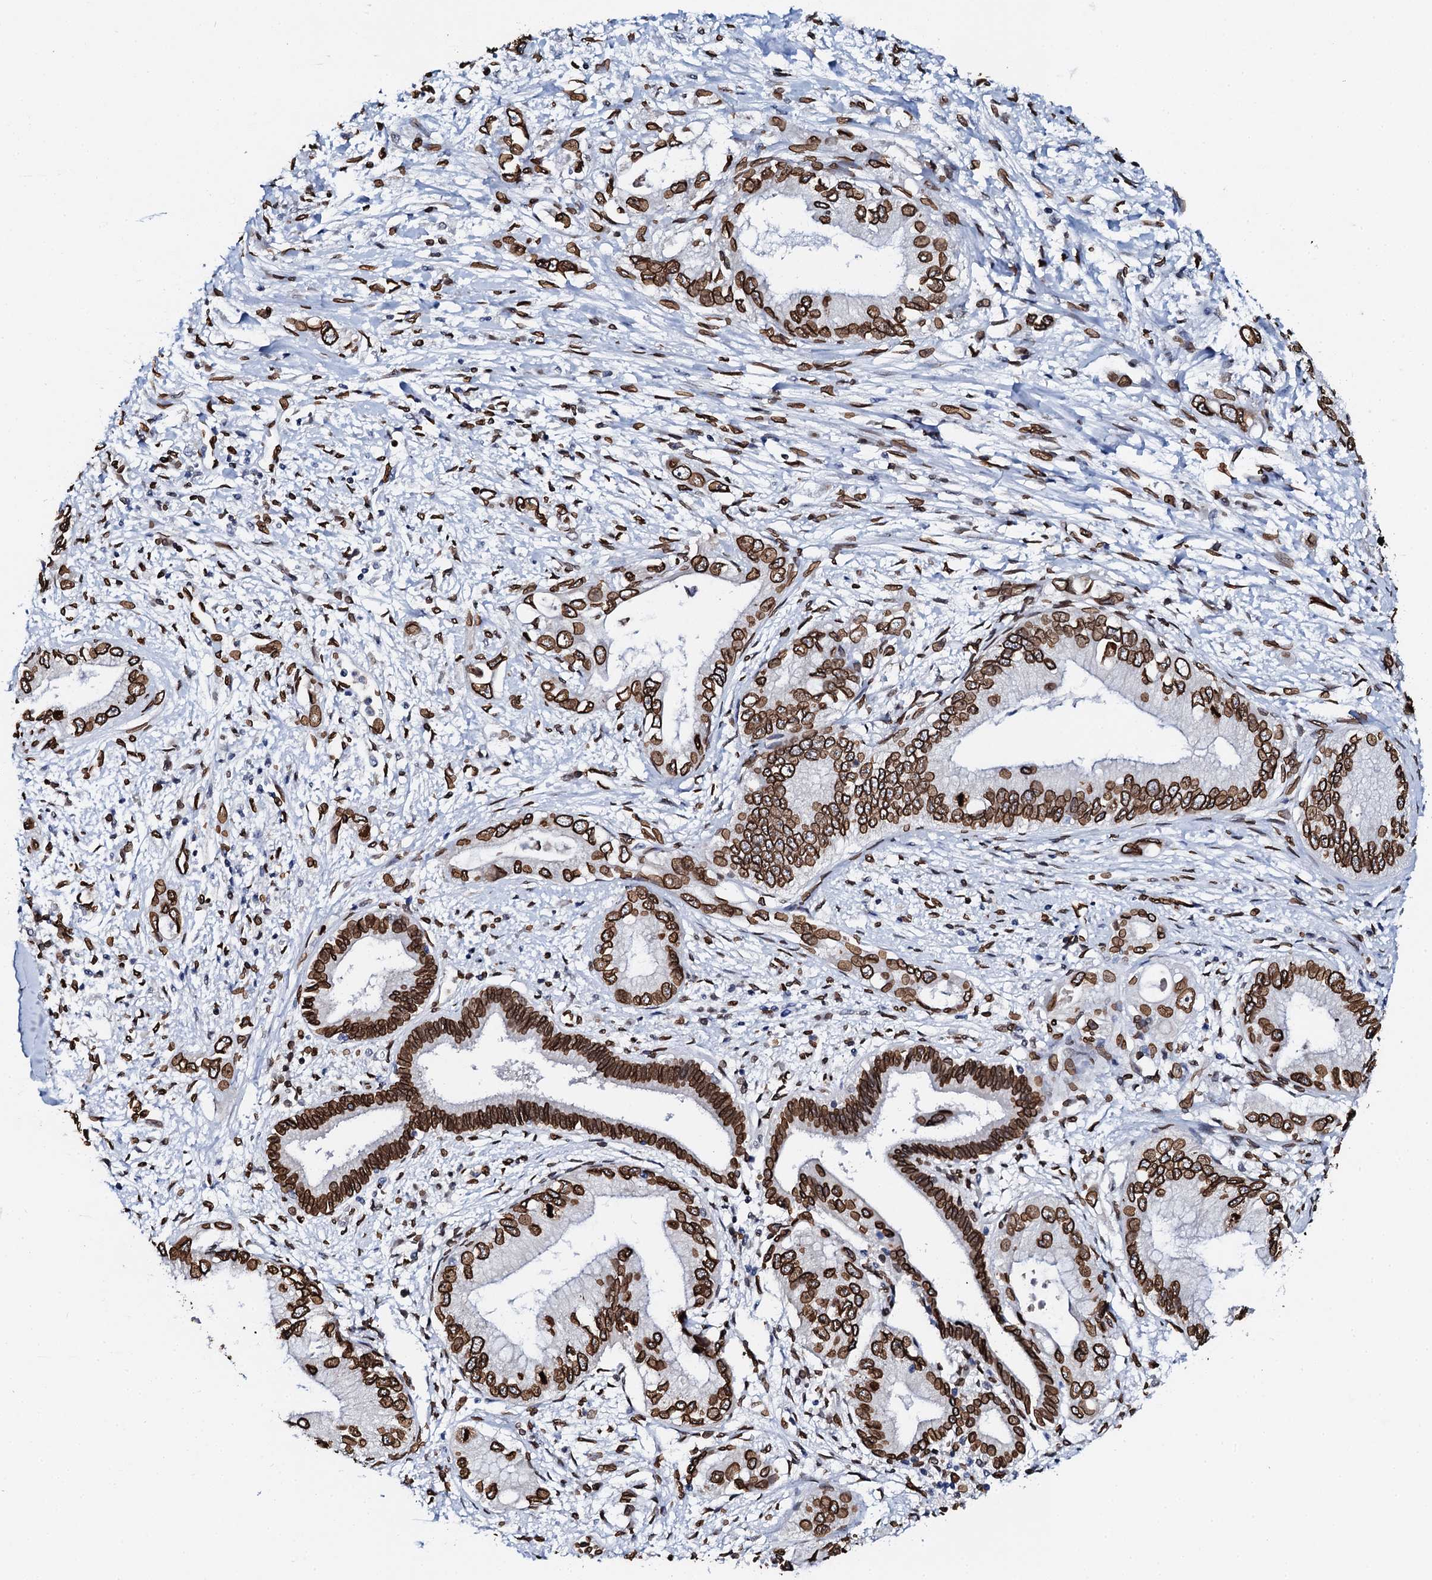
{"staining": {"intensity": "strong", "quantity": ">75%", "location": "nuclear"}, "tissue": "pancreatic cancer", "cell_type": "Tumor cells", "image_type": "cancer", "snomed": [{"axis": "morphology", "description": "Inflammation, NOS"}, {"axis": "morphology", "description": "Adenocarcinoma, NOS"}, {"axis": "topography", "description": "Pancreas"}], "caption": "Human pancreatic cancer stained with a protein marker displays strong staining in tumor cells.", "gene": "KATNAL2", "patient": {"sex": "female", "age": 56}}